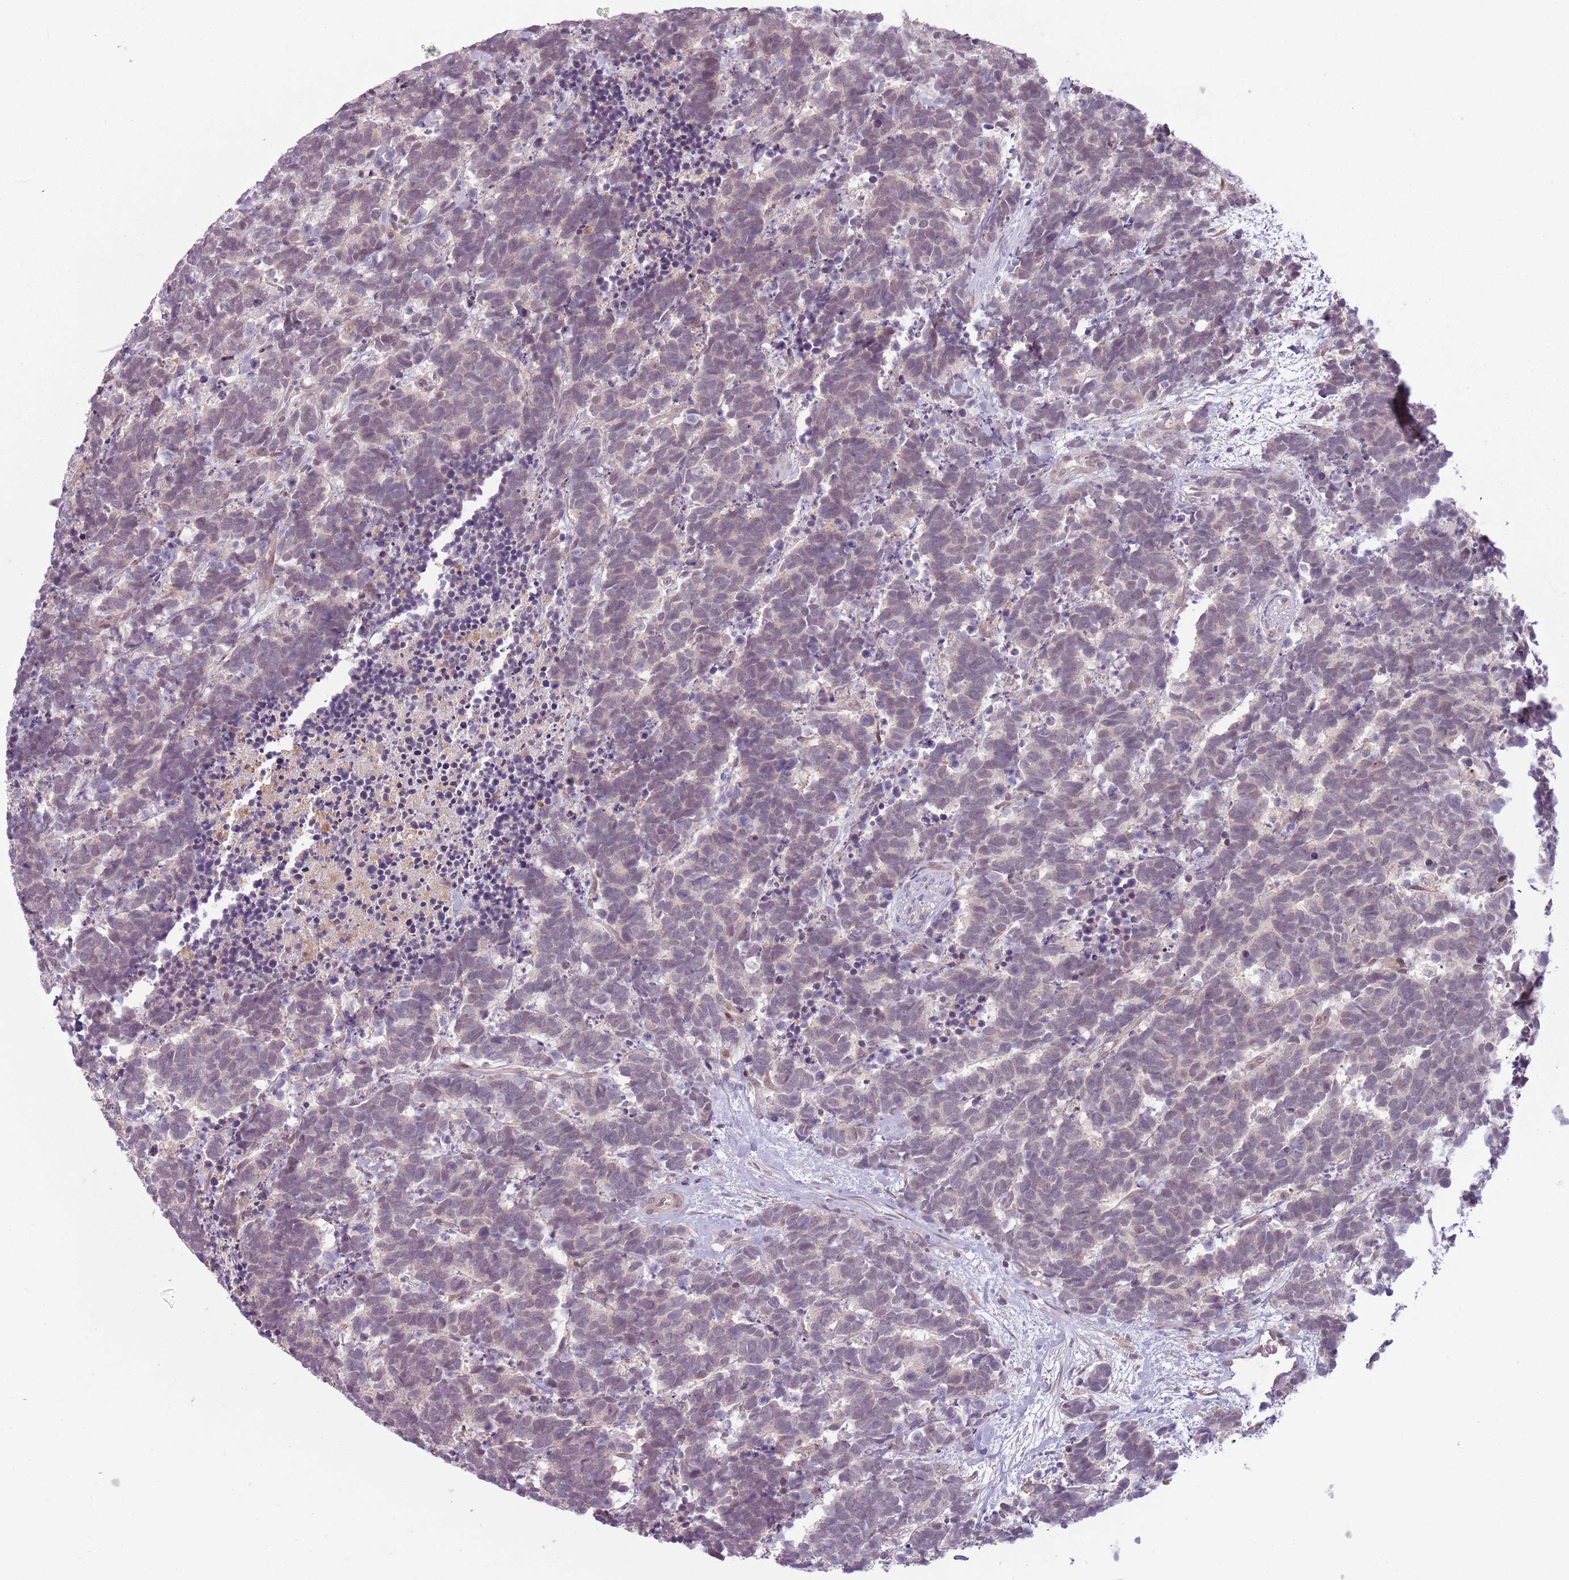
{"staining": {"intensity": "negative", "quantity": "none", "location": "none"}, "tissue": "carcinoid", "cell_type": "Tumor cells", "image_type": "cancer", "snomed": [{"axis": "morphology", "description": "Carcinoma, NOS"}, {"axis": "morphology", "description": "Carcinoid, malignant, NOS"}, {"axis": "topography", "description": "Prostate"}], "caption": "IHC of human carcinoid reveals no expression in tumor cells.", "gene": "ADGRG1", "patient": {"sex": "male", "age": 57}}